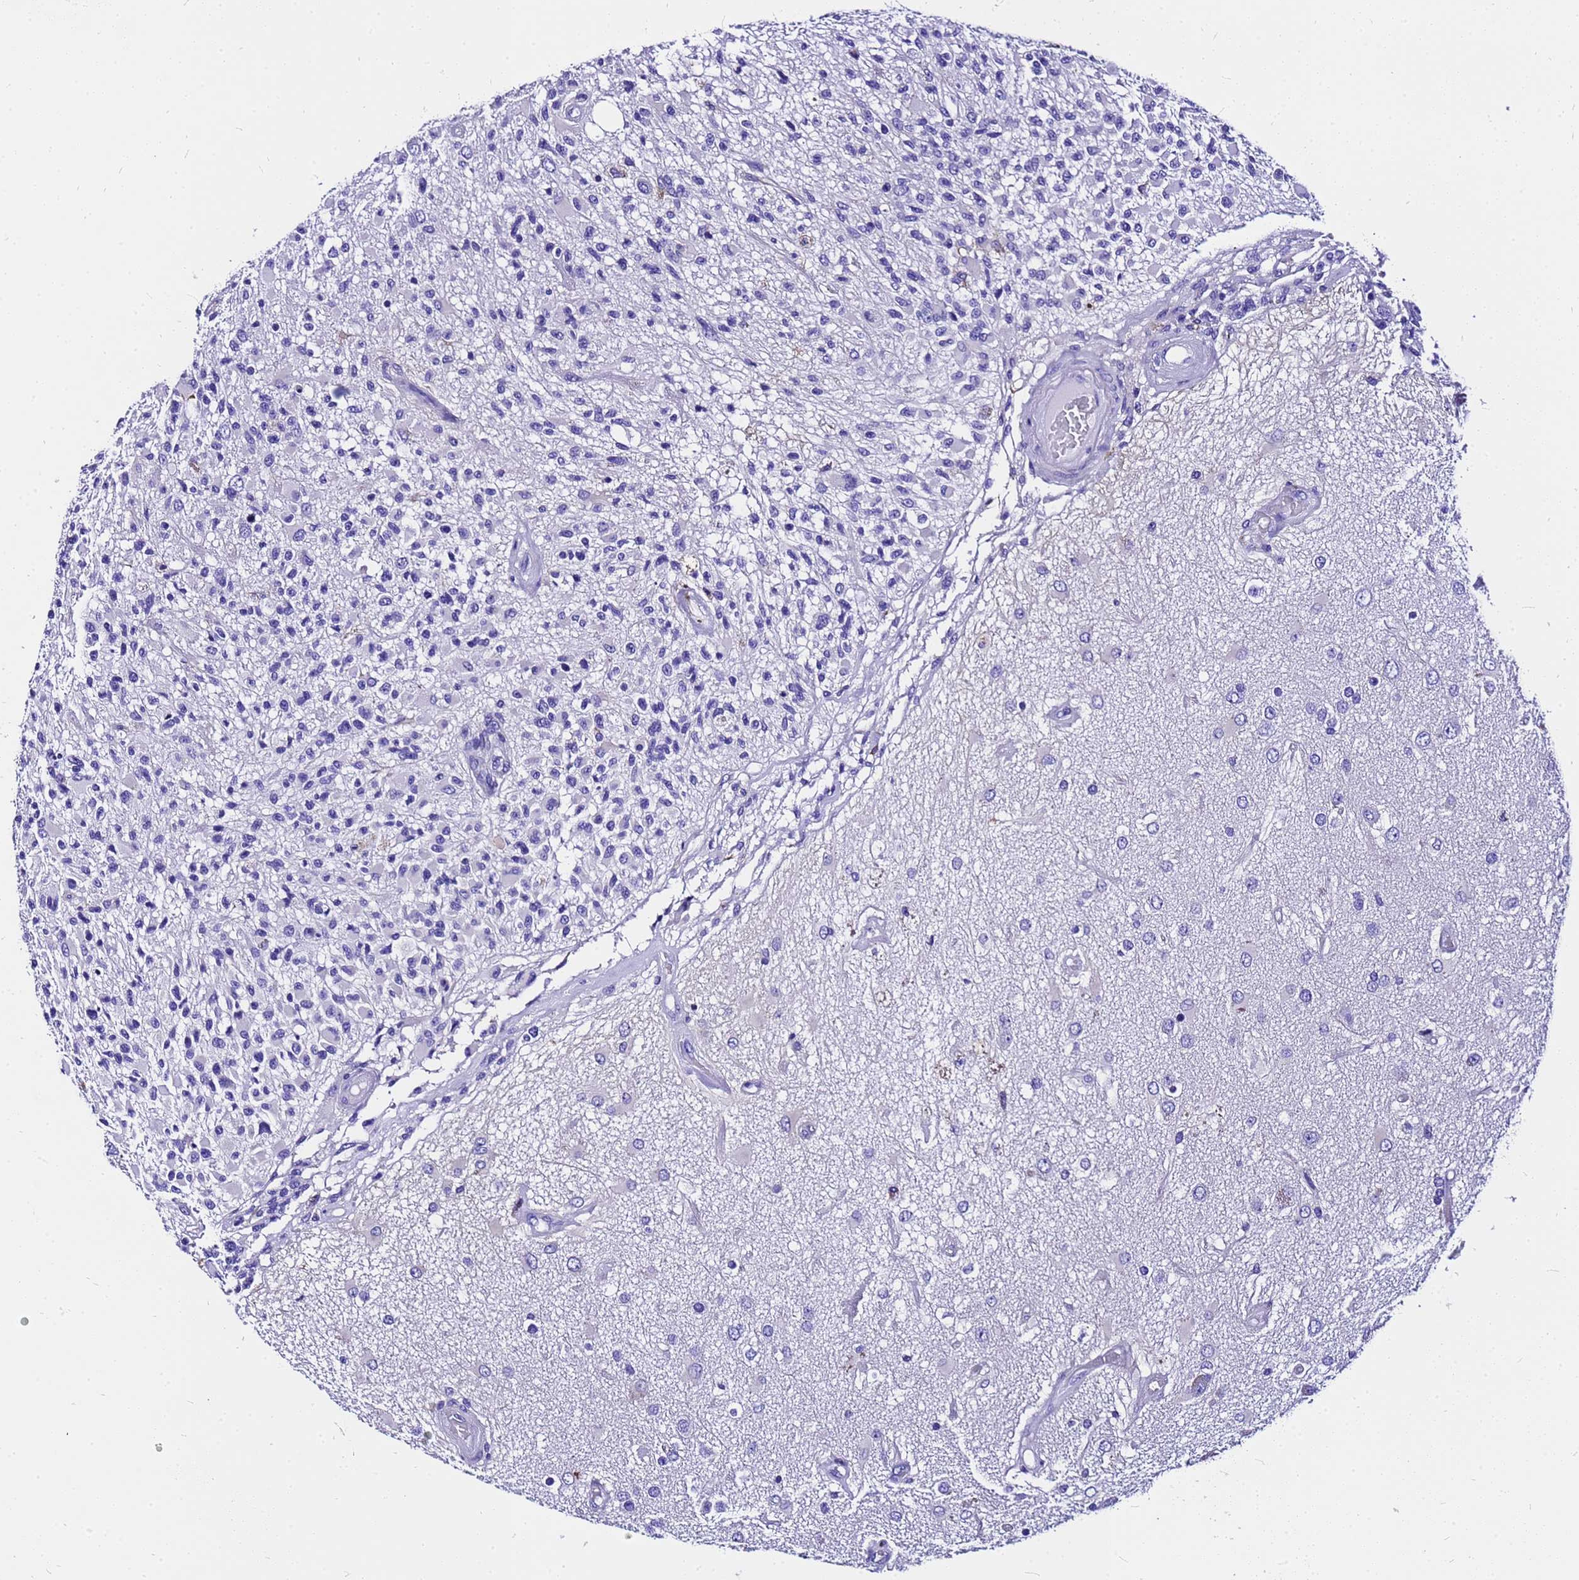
{"staining": {"intensity": "negative", "quantity": "none", "location": "none"}, "tissue": "glioma", "cell_type": "Tumor cells", "image_type": "cancer", "snomed": [{"axis": "morphology", "description": "Glioma, malignant, High grade"}, {"axis": "morphology", "description": "Glioblastoma, NOS"}, {"axis": "topography", "description": "Brain"}], "caption": "Tumor cells are negative for protein expression in human glioblastoma.", "gene": "HERC4", "patient": {"sex": "male", "age": 60}}